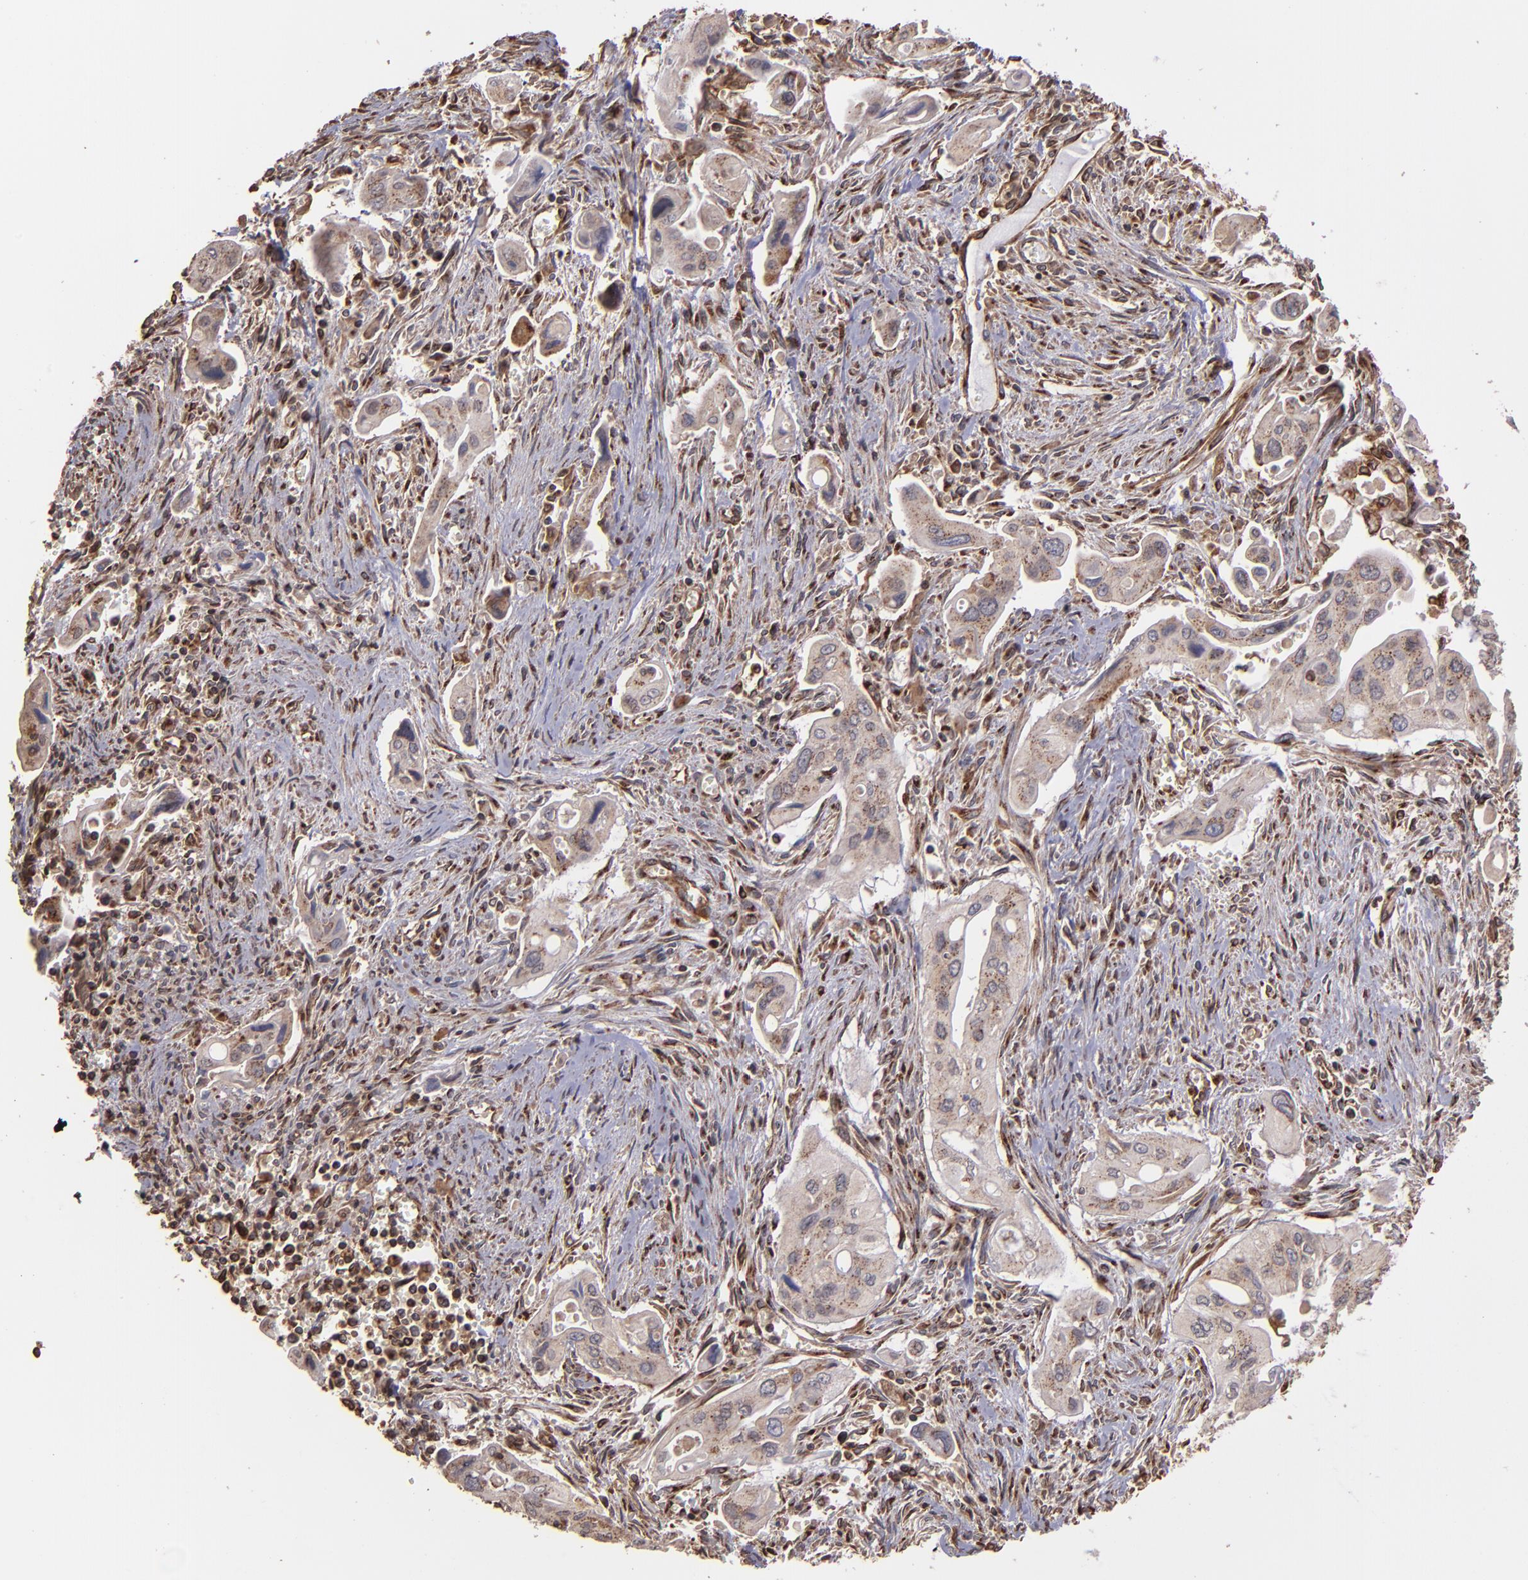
{"staining": {"intensity": "weak", "quantity": "<25%", "location": "cytoplasmic/membranous"}, "tissue": "pancreatic cancer", "cell_type": "Tumor cells", "image_type": "cancer", "snomed": [{"axis": "morphology", "description": "Adenocarcinoma, NOS"}, {"axis": "topography", "description": "Pancreas"}], "caption": "Immunohistochemical staining of adenocarcinoma (pancreatic) displays no significant positivity in tumor cells.", "gene": "TRIP11", "patient": {"sex": "male", "age": 77}}